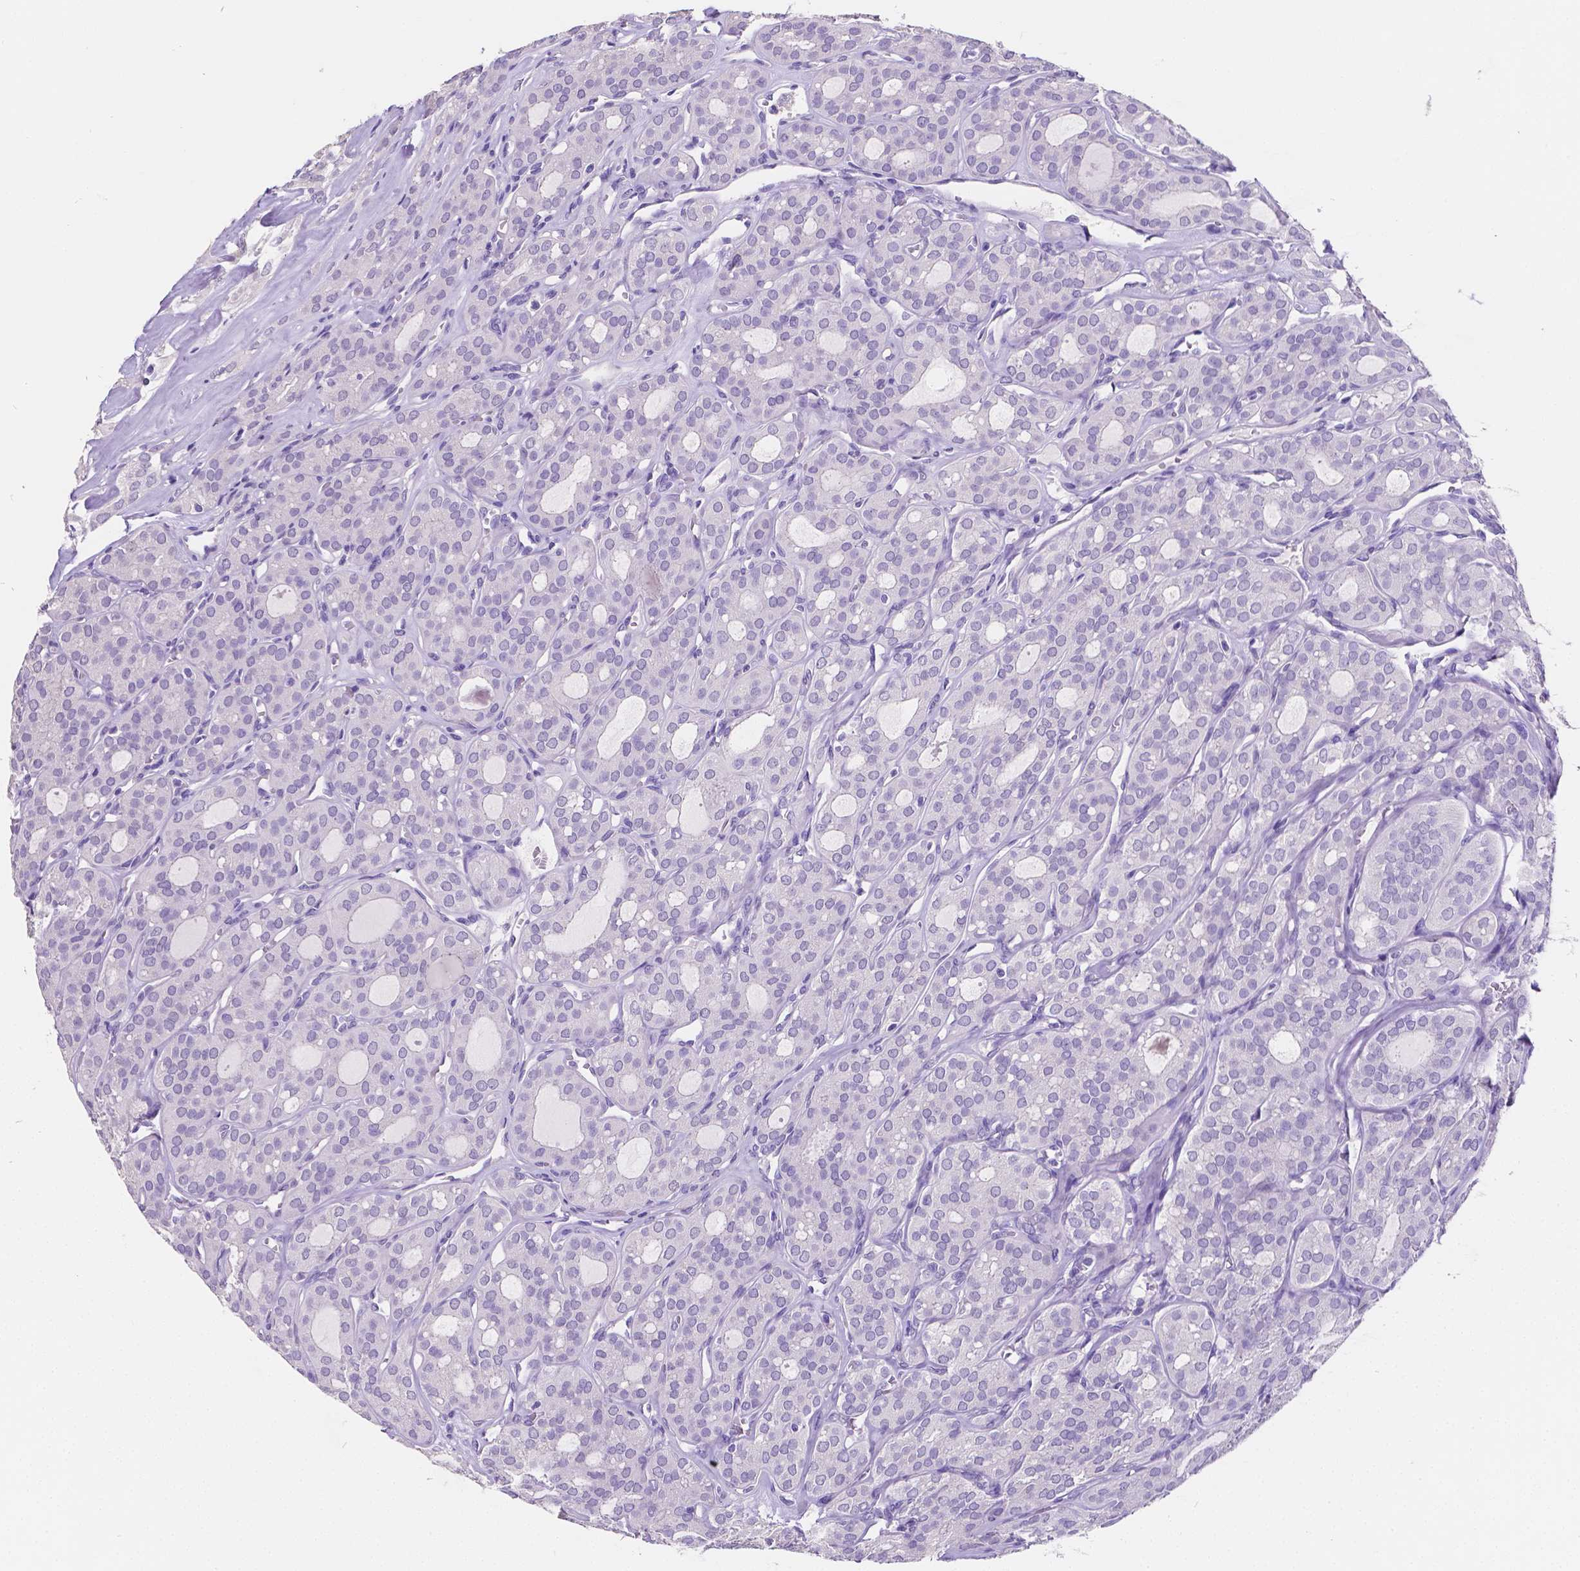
{"staining": {"intensity": "negative", "quantity": "none", "location": "none"}, "tissue": "thyroid cancer", "cell_type": "Tumor cells", "image_type": "cancer", "snomed": [{"axis": "morphology", "description": "Follicular adenoma carcinoma, NOS"}, {"axis": "topography", "description": "Thyroid gland"}], "caption": "Thyroid cancer (follicular adenoma carcinoma) stained for a protein using immunohistochemistry displays no positivity tumor cells.", "gene": "SATB2", "patient": {"sex": "male", "age": 75}}